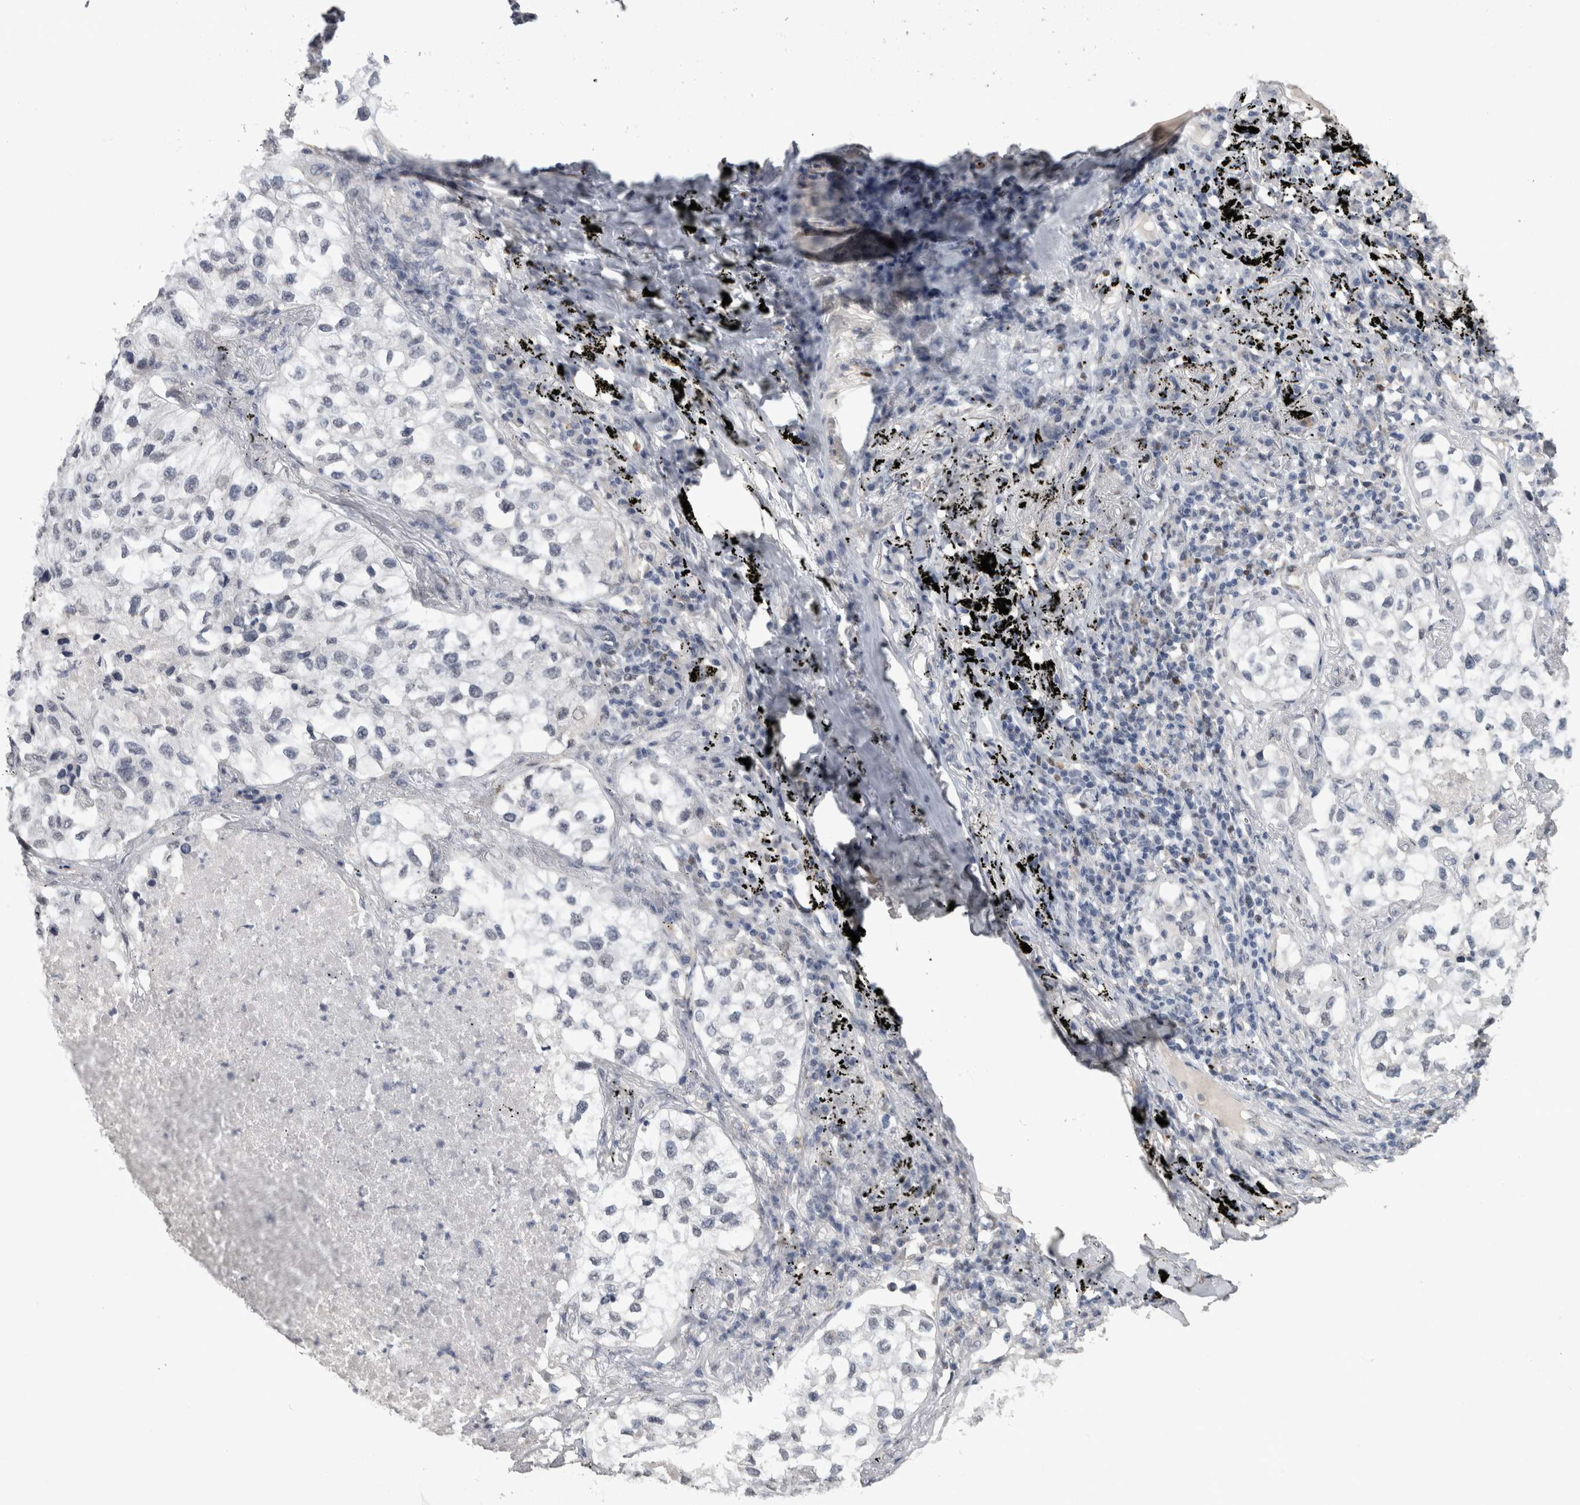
{"staining": {"intensity": "negative", "quantity": "none", "location": "none"}, "tissue": "lung cancer", "cell_type": "Tumor cells", "image_type": "cancer", "snomed": [{"axis": "morphology", "description": "Adenocarcinoma, NOS"}, {"axis": "topography", "description": "Lung"}], "caption": "High magnification brightfield microscopy of lung adenocarcinoma stained with DAB (brown) and counterstained with hematoxylin (blue): tumor cells show no significant expression.", "gene": "PAX5", "patient": {"sex": "male", "age": 63}}